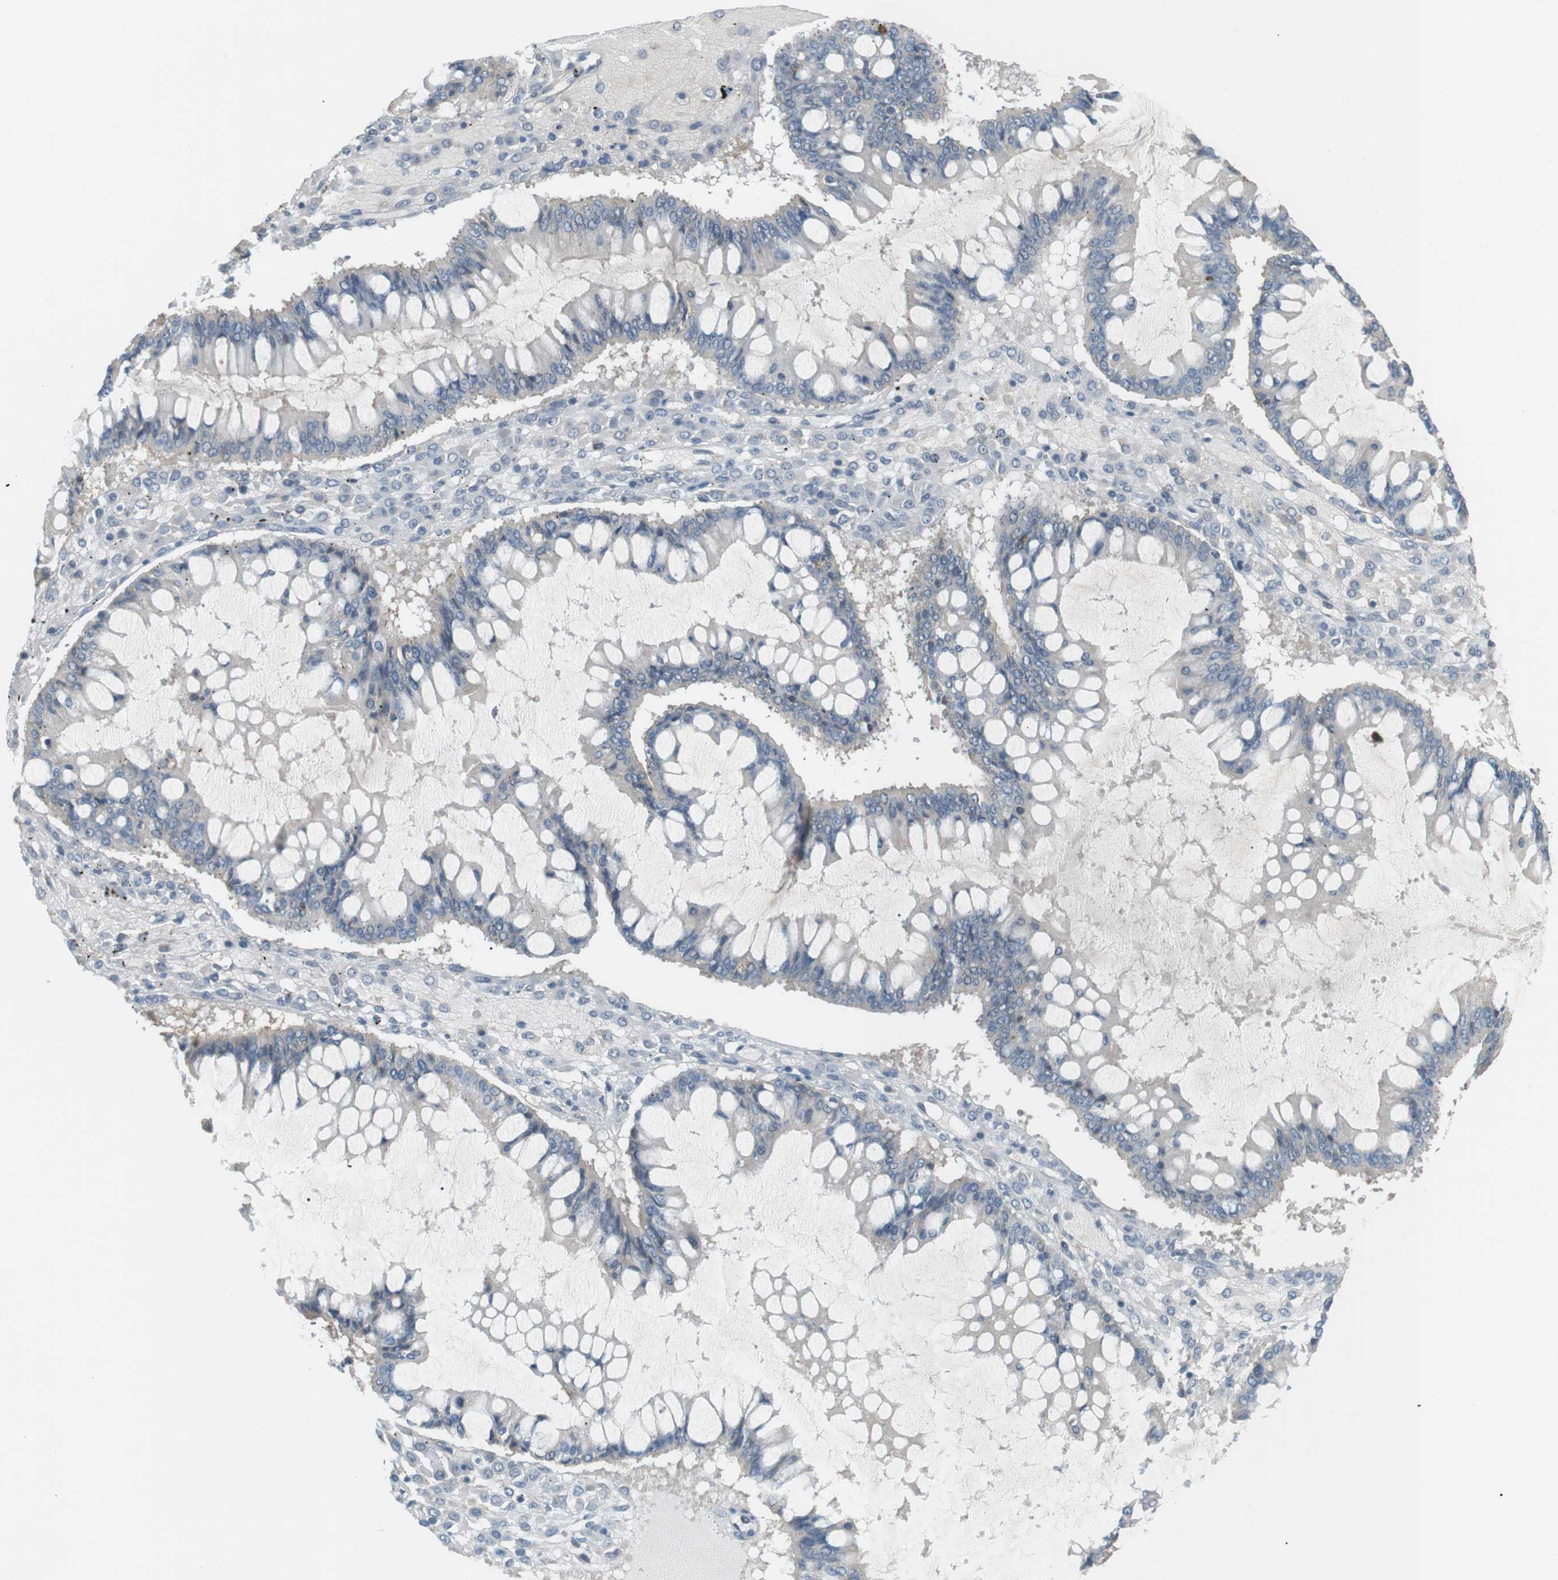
{"staining": {"intensity": "negative", "quantity": "none", "location": "none"}, "tissue": "ovarian cancer", "cell_type": "Tumor cells", "image_type": "cancer", "snomed": [{"axis": "morphology", "description": "Cystadenocarcinoma, mucinous, NOS"}, {"axis": "topography", "description": "Ovary"}], "caption": "Ovarian mucinous cystadenocarcinoma was stained to show a protein in brown. There is no significant staining in tumor cells.", "gene": "RTN3", "patient": {"sex": "female", "age": 73}}